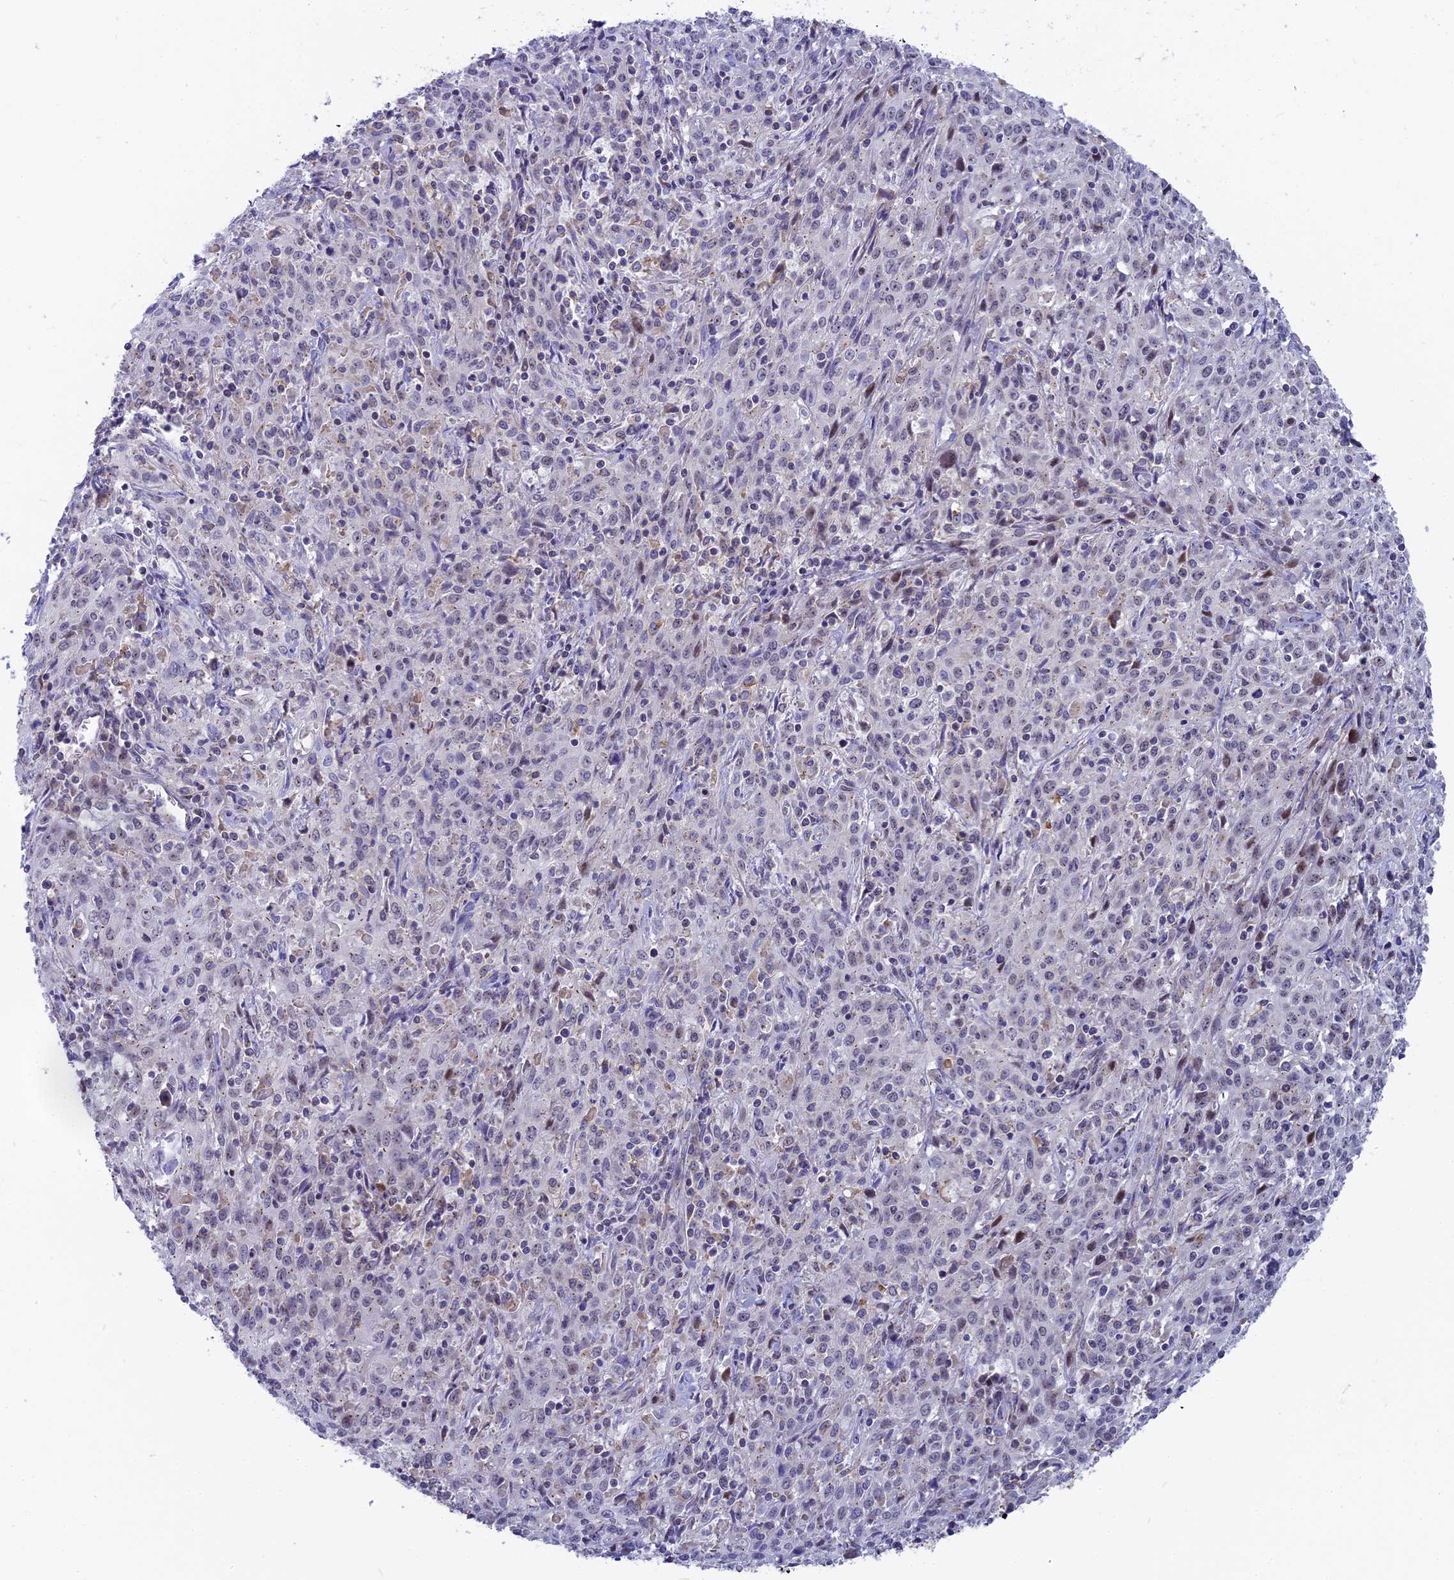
{"staining": {"intensity": "negative", "quantity": "none", "location": "none"}, "tissue": "cervical cancer", "cell_type": "Tumor cells", "image_type": "cancer", "snomed": [{"axis": "morphology", "description": "Squamous cell carcinoma, NOS"}, {"axis": "topography", "description": "Cervix"}], "caption": "Immunohistochemical staining of human cervical cancer (squamous cell carcinoma) reveals no significant positivity in tumor cells.", "gene": "DTWD1", "patient": {"sex": "female", "age": 57}}